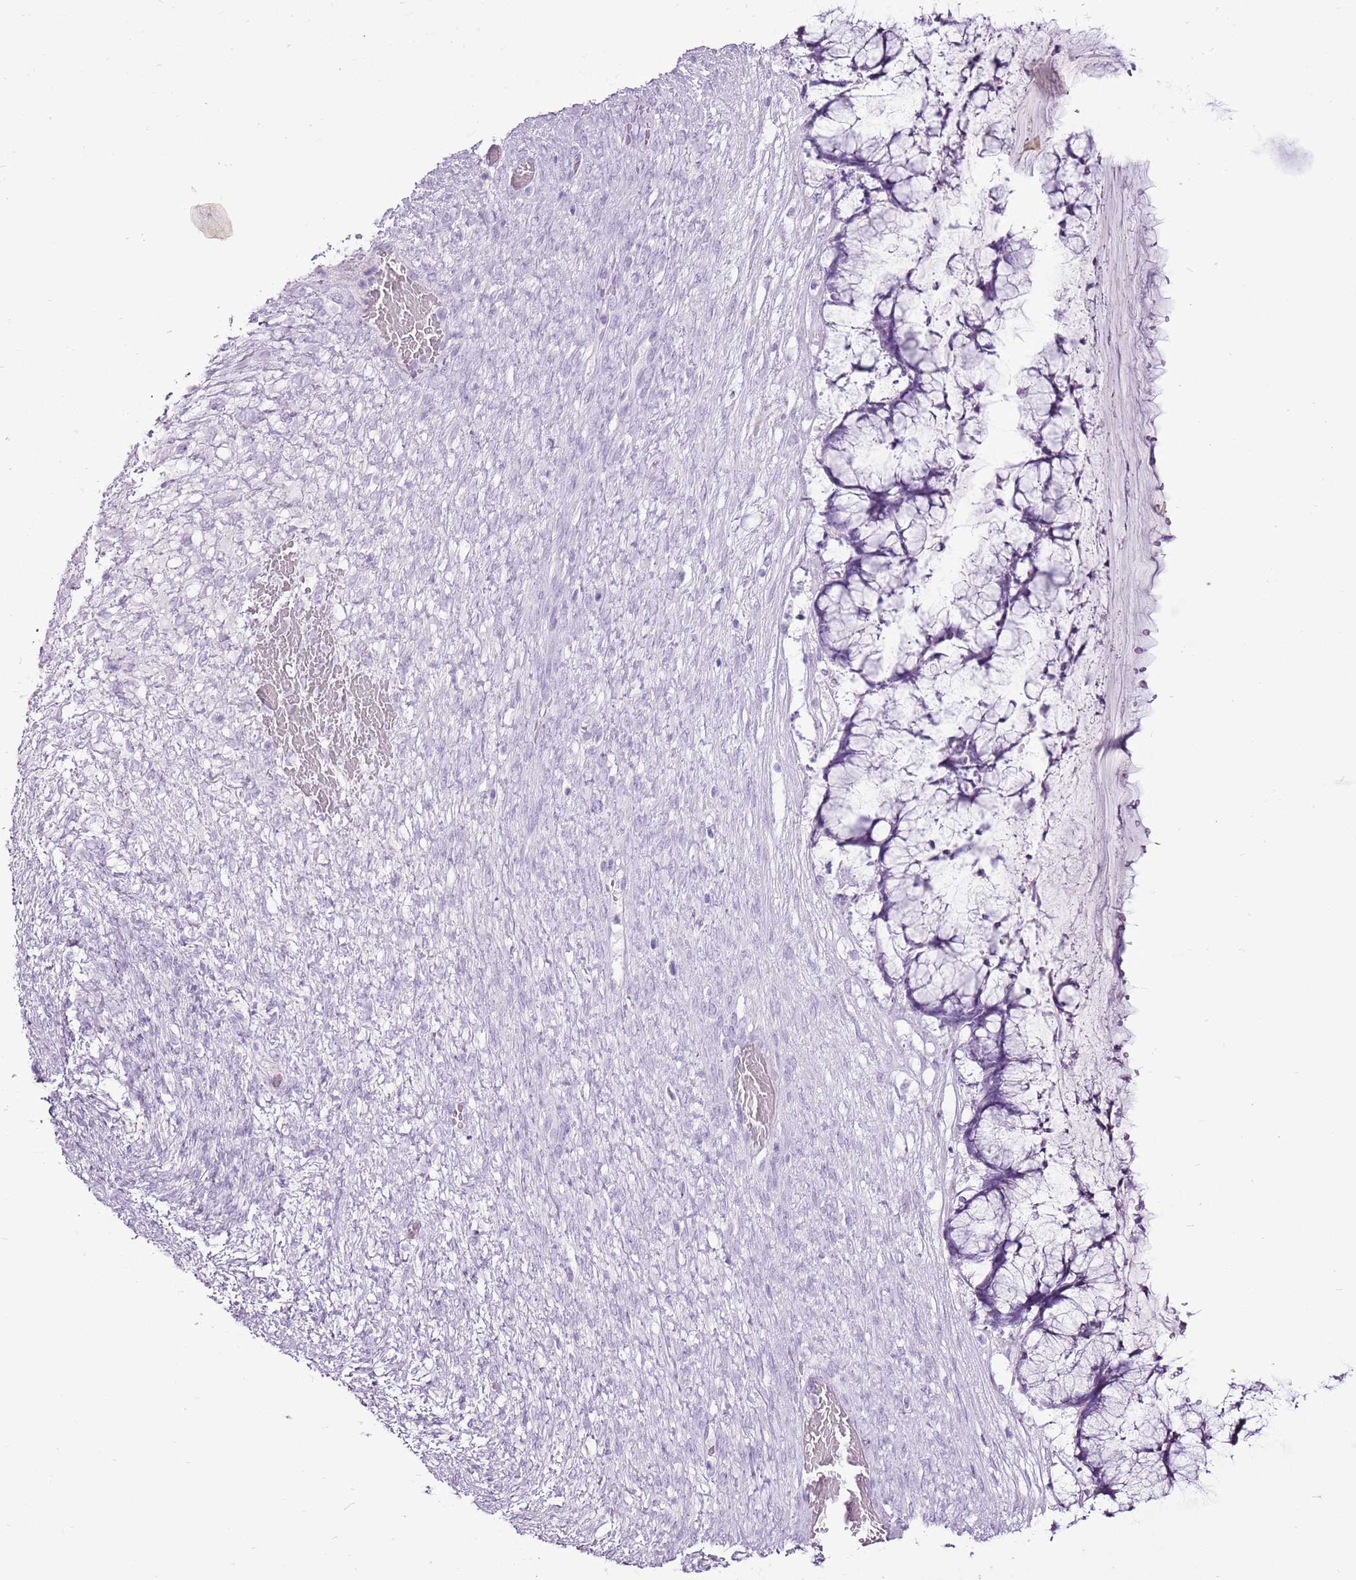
{"staining": {"intensity": "negative", "quantity": "none", "location": "none"}, "tissue": "ovarian cancer", "cell_type": "Tumor cells", "image_type": "cancer", "snomed": [{"axis": "morphology", "description": "Cystadenocarcinoma, mucinous, NOS"}, {"axis": "topography", "description": "Ovary"}], "caption": "Immunohistochemistry photomicrograph of neoplastic tissue: human ovarian mucinous cystadenocarcinoma stained with DAB demonstrates no significant protein staining in tumor cells. (IHC, brightfield microscopy, high magnification).", "gene": "CNFN", "patient": {"sex": "female", "age": 42}}